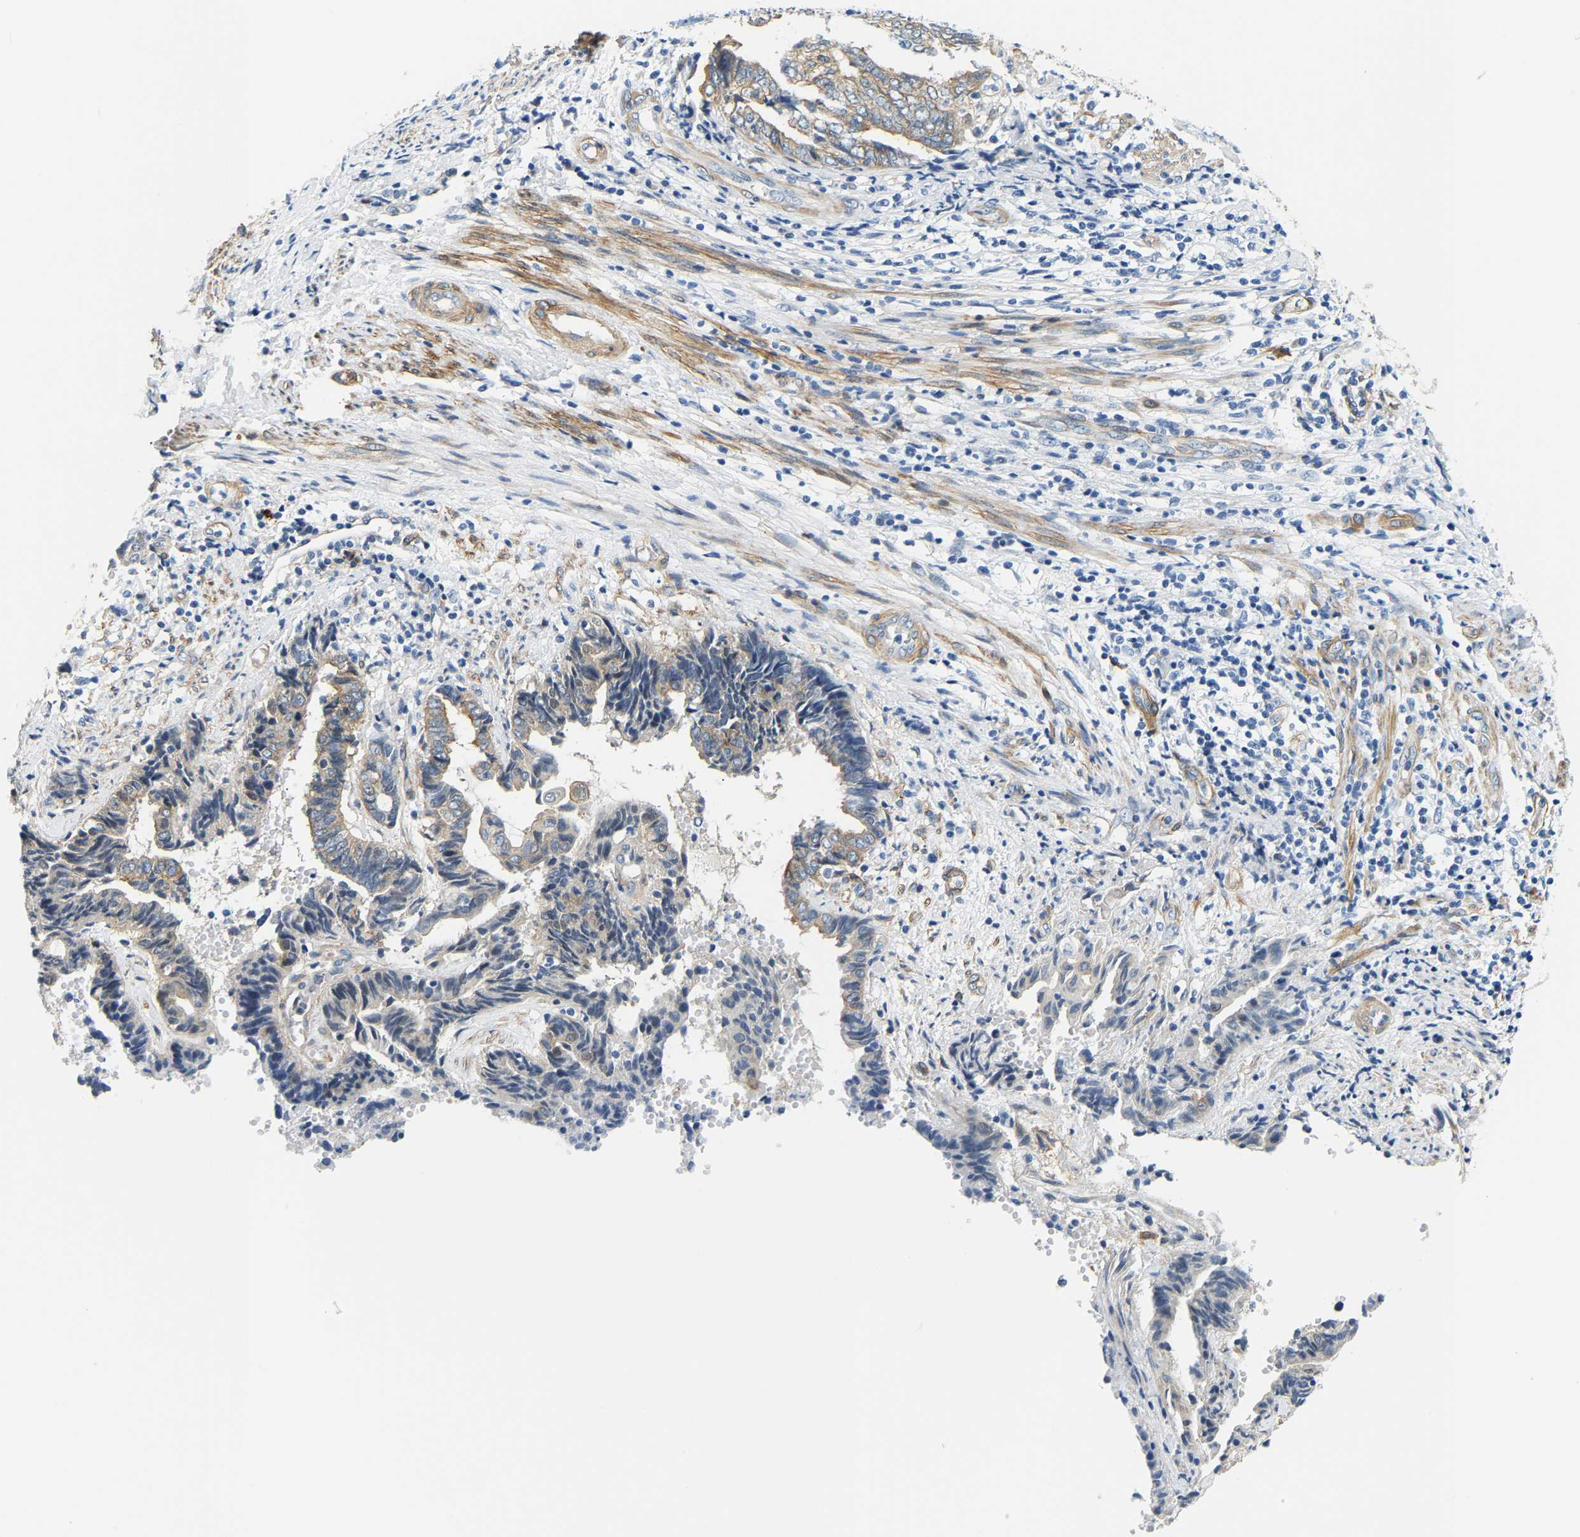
{"staining": {"intensity": "weak", "quantity": "<25%", "location": "cytoplasmic/membranous"}, "tissue": "endometrial cancer", "cell_type": "Tumor cells", "image_type": "cancer", "snomed": [{"axis": "morphology", "description": "Adenocarcinoma, NOS"}, {"axis": "topography", "description": "Uterus"}, {"axis": "topography", "description": "Endometrium"}], "caption": "This photomicrograph is of endometrial cancer stained with IHC to label a protein in brown with the nuclei are counter-stained blue. There is no expression in tumor cells.", "gene": "PAWR", "patient": {"sex": "female", "age": 70}}